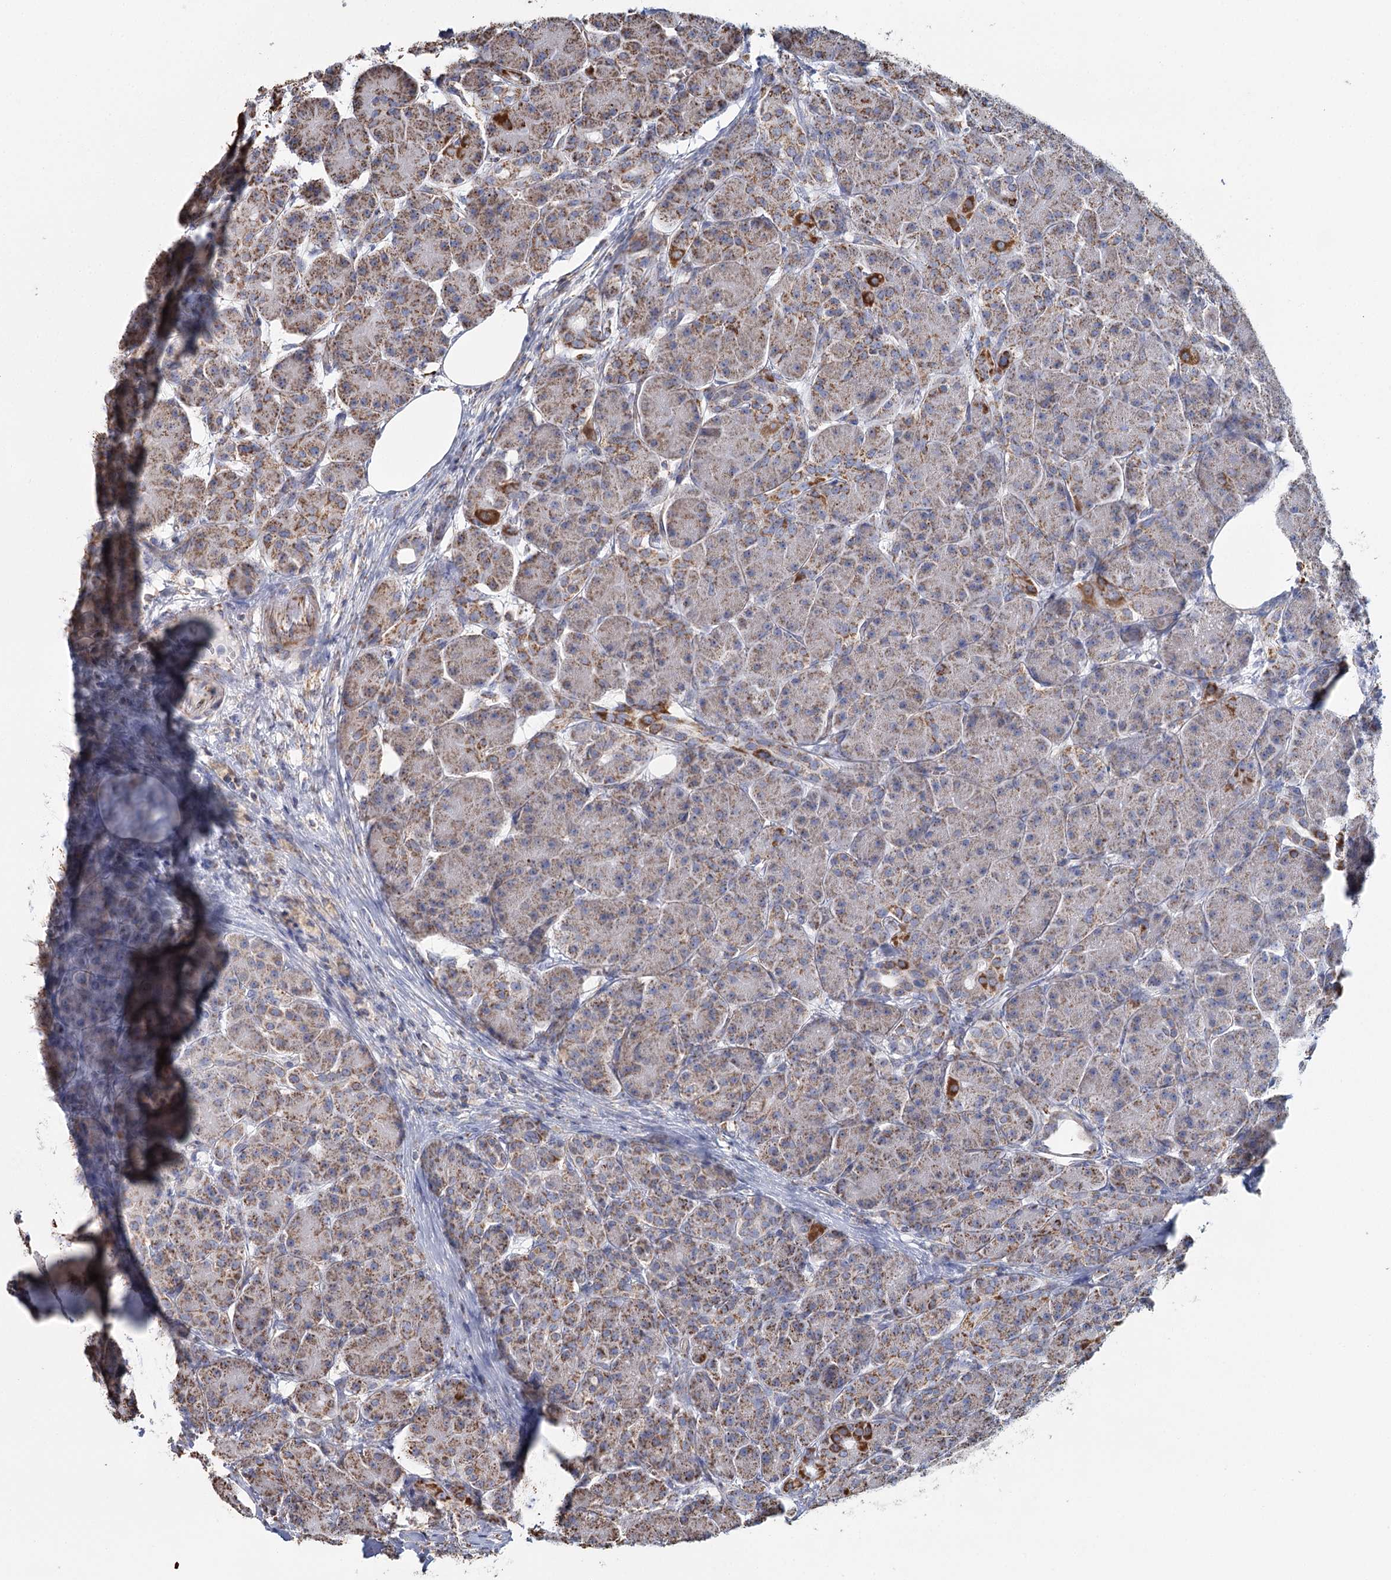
{"staining": {"intensity": "moderate", "quantity": "25%-75%", "location": "cytoplasmic/membranous"}, "tissue": "pancreas", "cell_type": "Exocrine glandular cells", "image_type": "normal", "snomed": [{"axis": "morphology", "description": "Normal tissue, NOS"}, {"axis": "topography", "description": "Pancreas"}], "caption": "Brown immunohistochemical staining in normal pancreas exhibits moderate cytoplasmic/membranous positivity in approximately 25%-75% of exocrine glandular cells. The staining was performed using DAB, with brown indicating positive protein expression. Nuclei are stained blue with hematoxylin.", "gene": "MRPL44", "patient": {"sex": "male", "age": 63}}